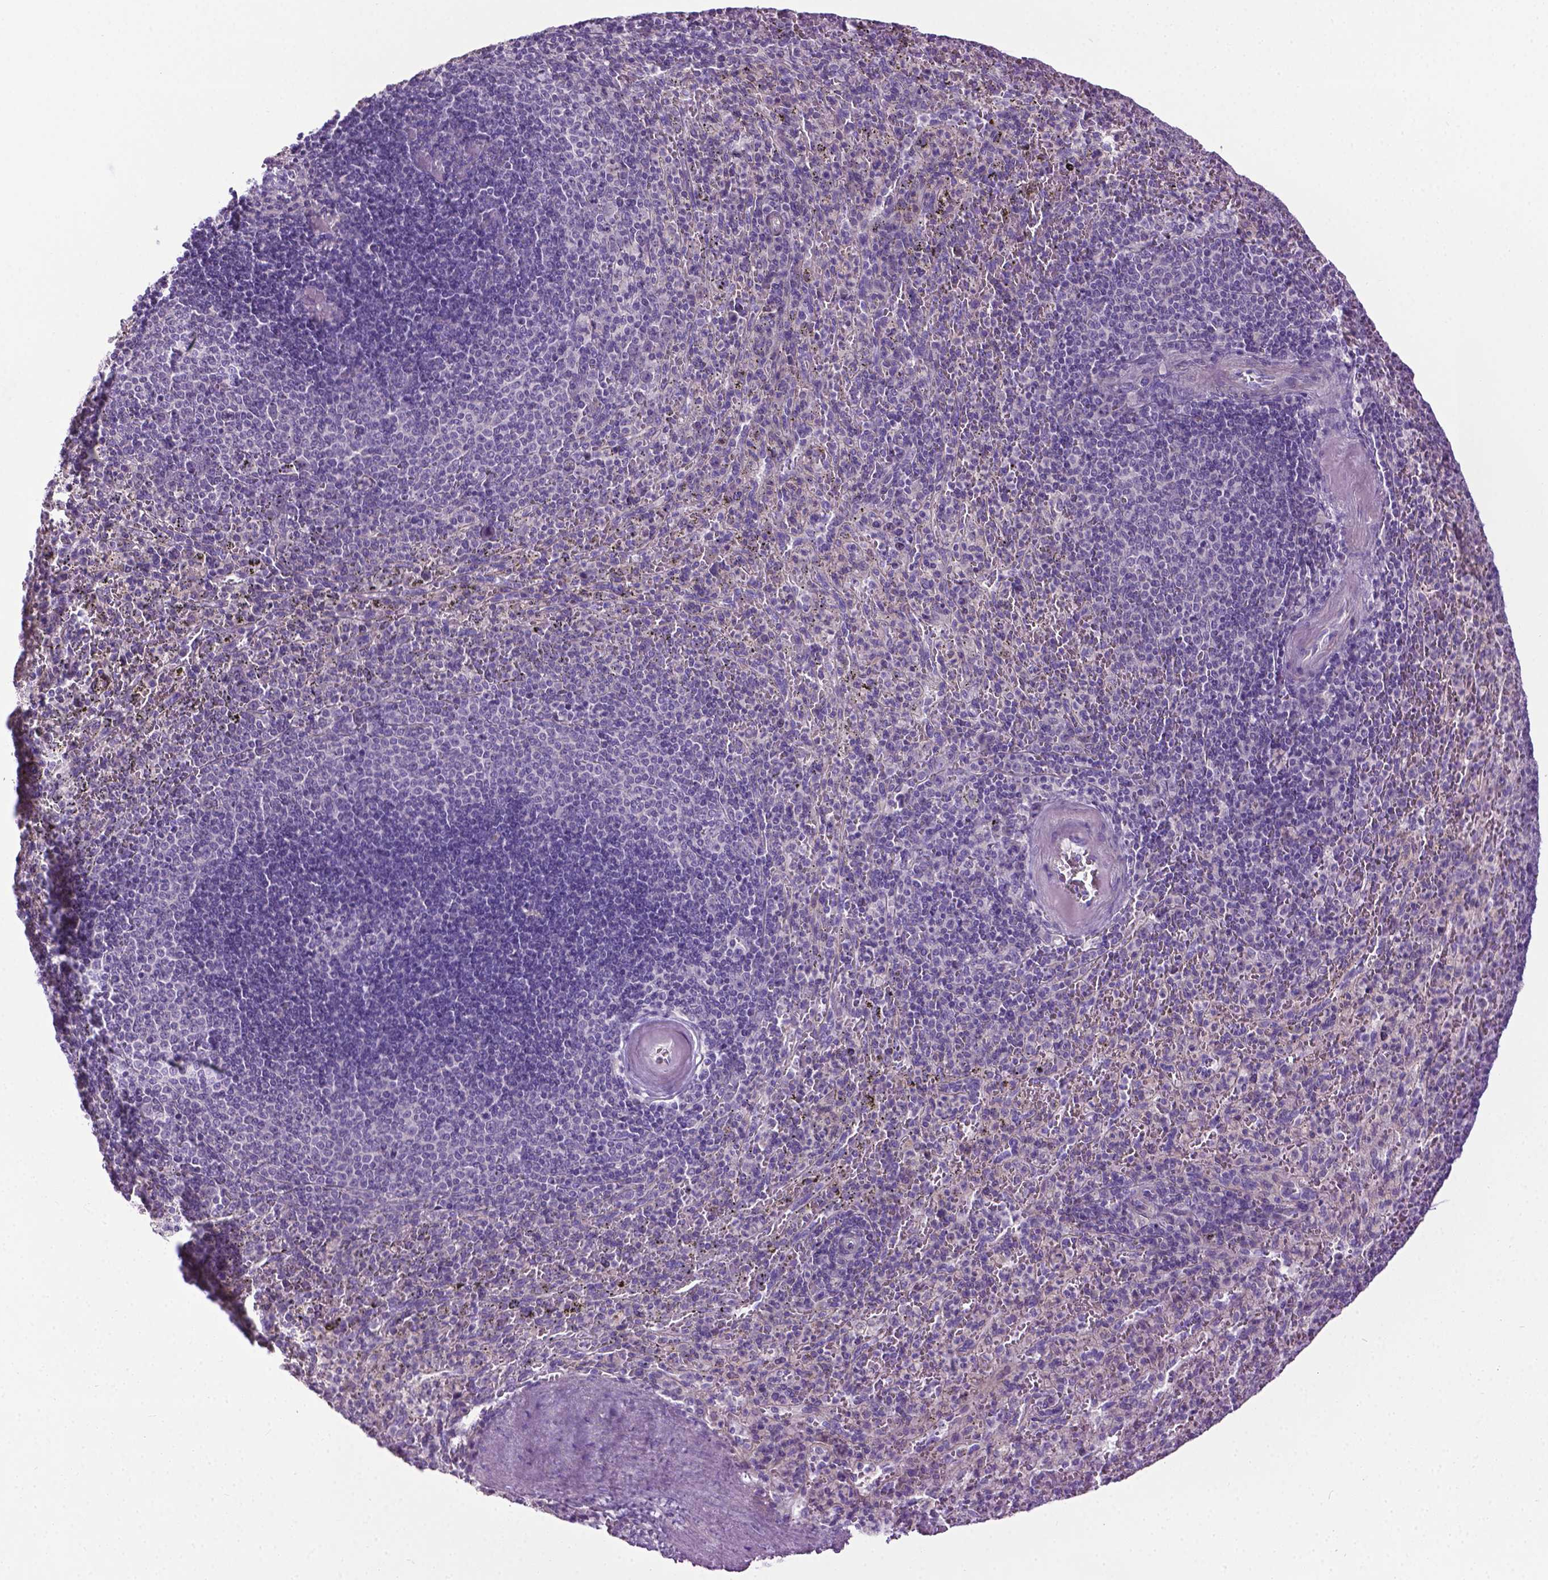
{"staining": {"intensity": "negative", "quantity": "none", "location": "none"}, "tissue": "spleen", "cell_type": "Cells in red pulp", "image_type": "normal", "snomed": [{"axis": "morphology", "description": "Normal tissue, NOS"}, {"axis": "topography", "description": "Spleen"}], "caption": "IHC image of unremarkable spleen: spleen stained with DAB exhibits no significant protein positivity in cells in red pulp. (Stains: DAB (3,3'-diaminobenzidine) immunohistochemistry (IHC) with hematoxylin counter stain, Microscopy: brightfield microscopy at high magnification).", "gene": "SPECC1L", "patient": {"sex": "male", "age": 57}}